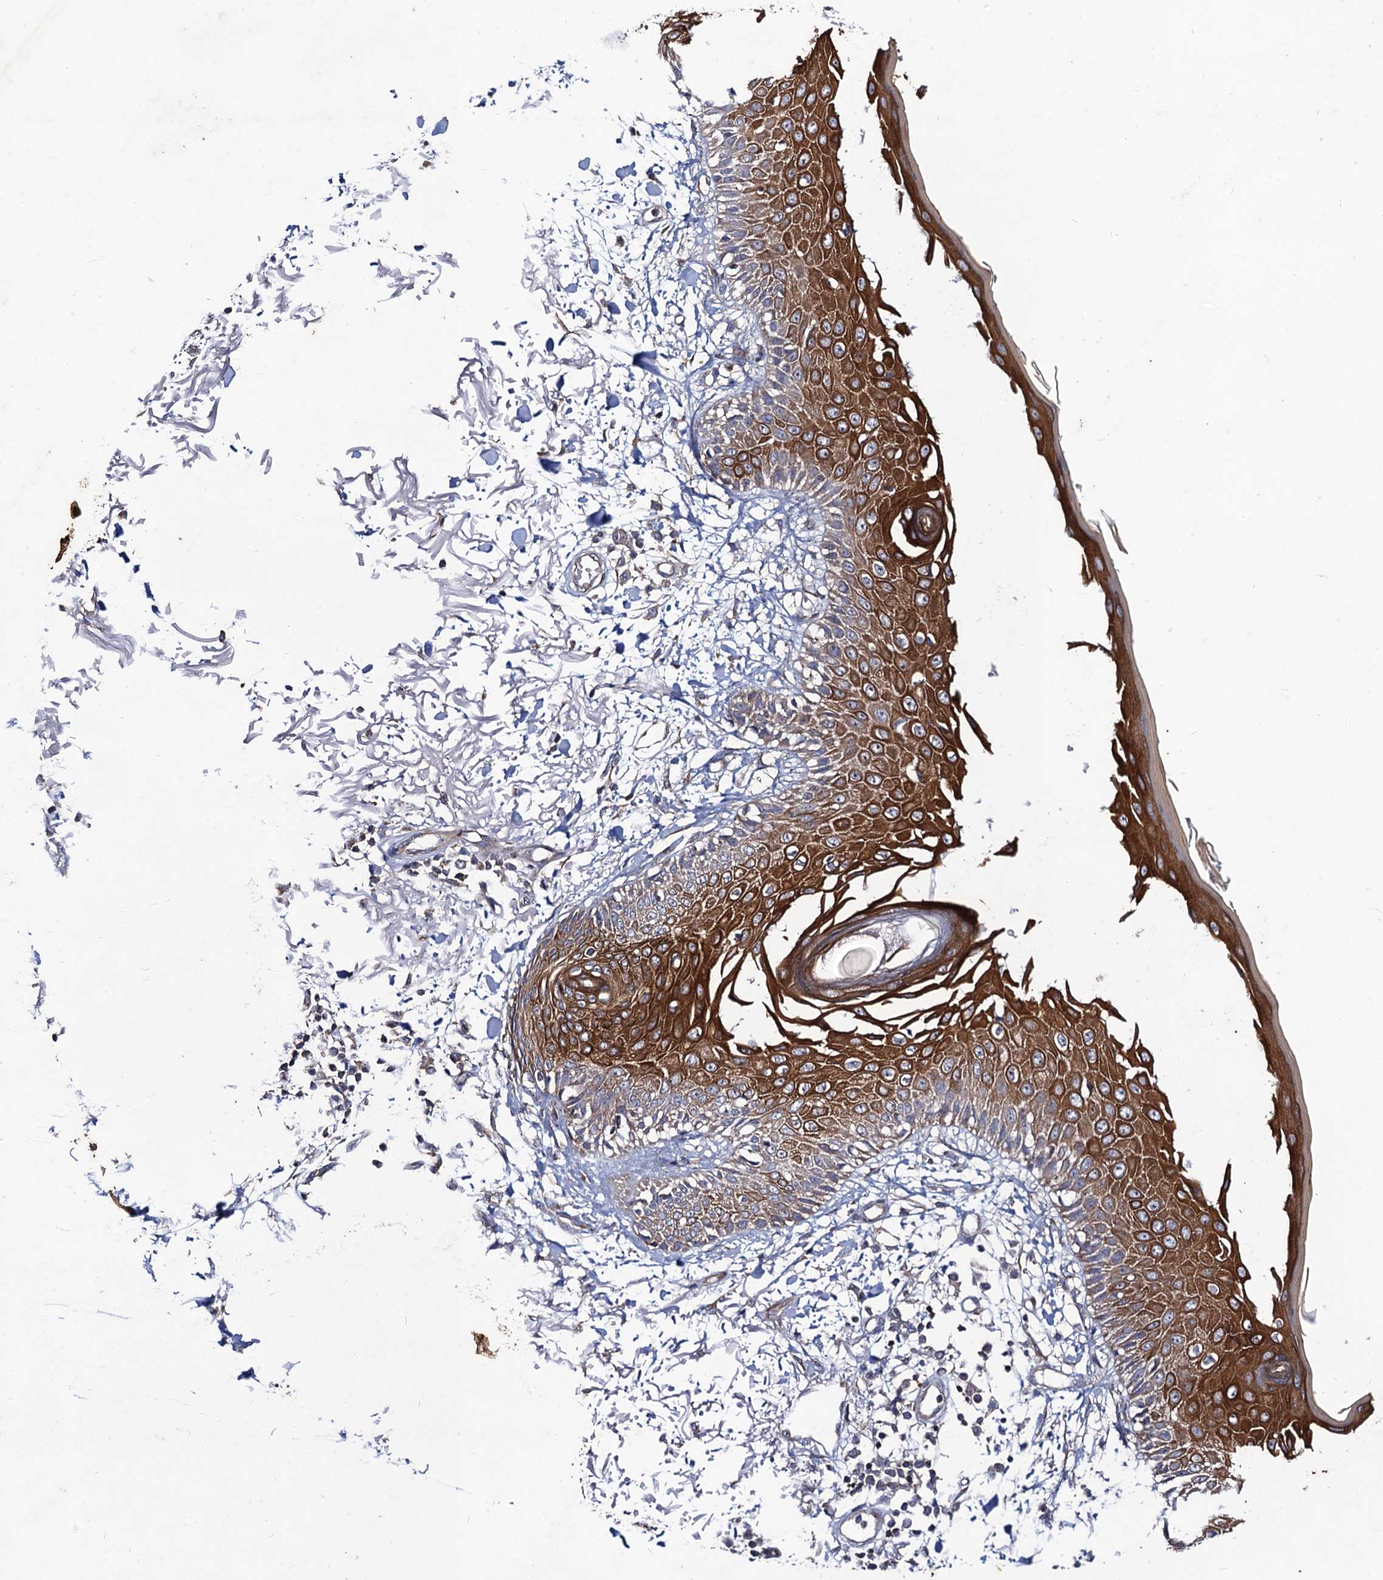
{"staining": {"intensity": "negative", "quantity": "none", "location": "none"}, "tissue": "skin", "cell_type": "Fibroblasts", "image_type": "normal", "snomed": [{"axis": "morphology", "description": "Normal tissue, NOS"}, {"axis": "morphology", "description": "Squamous cell carcinoma, NOS"}, {"axis": "topography", "description": "Skin"}, {"axis": "topography", "description": "Peripheral nerve tissue"}], "caption": "DAB immunohistochemical staining of benign skin shows no significant positivity in fibroblasts.", "gene": "DYDC1", "patient": {"sex": "male", "age": 83}}